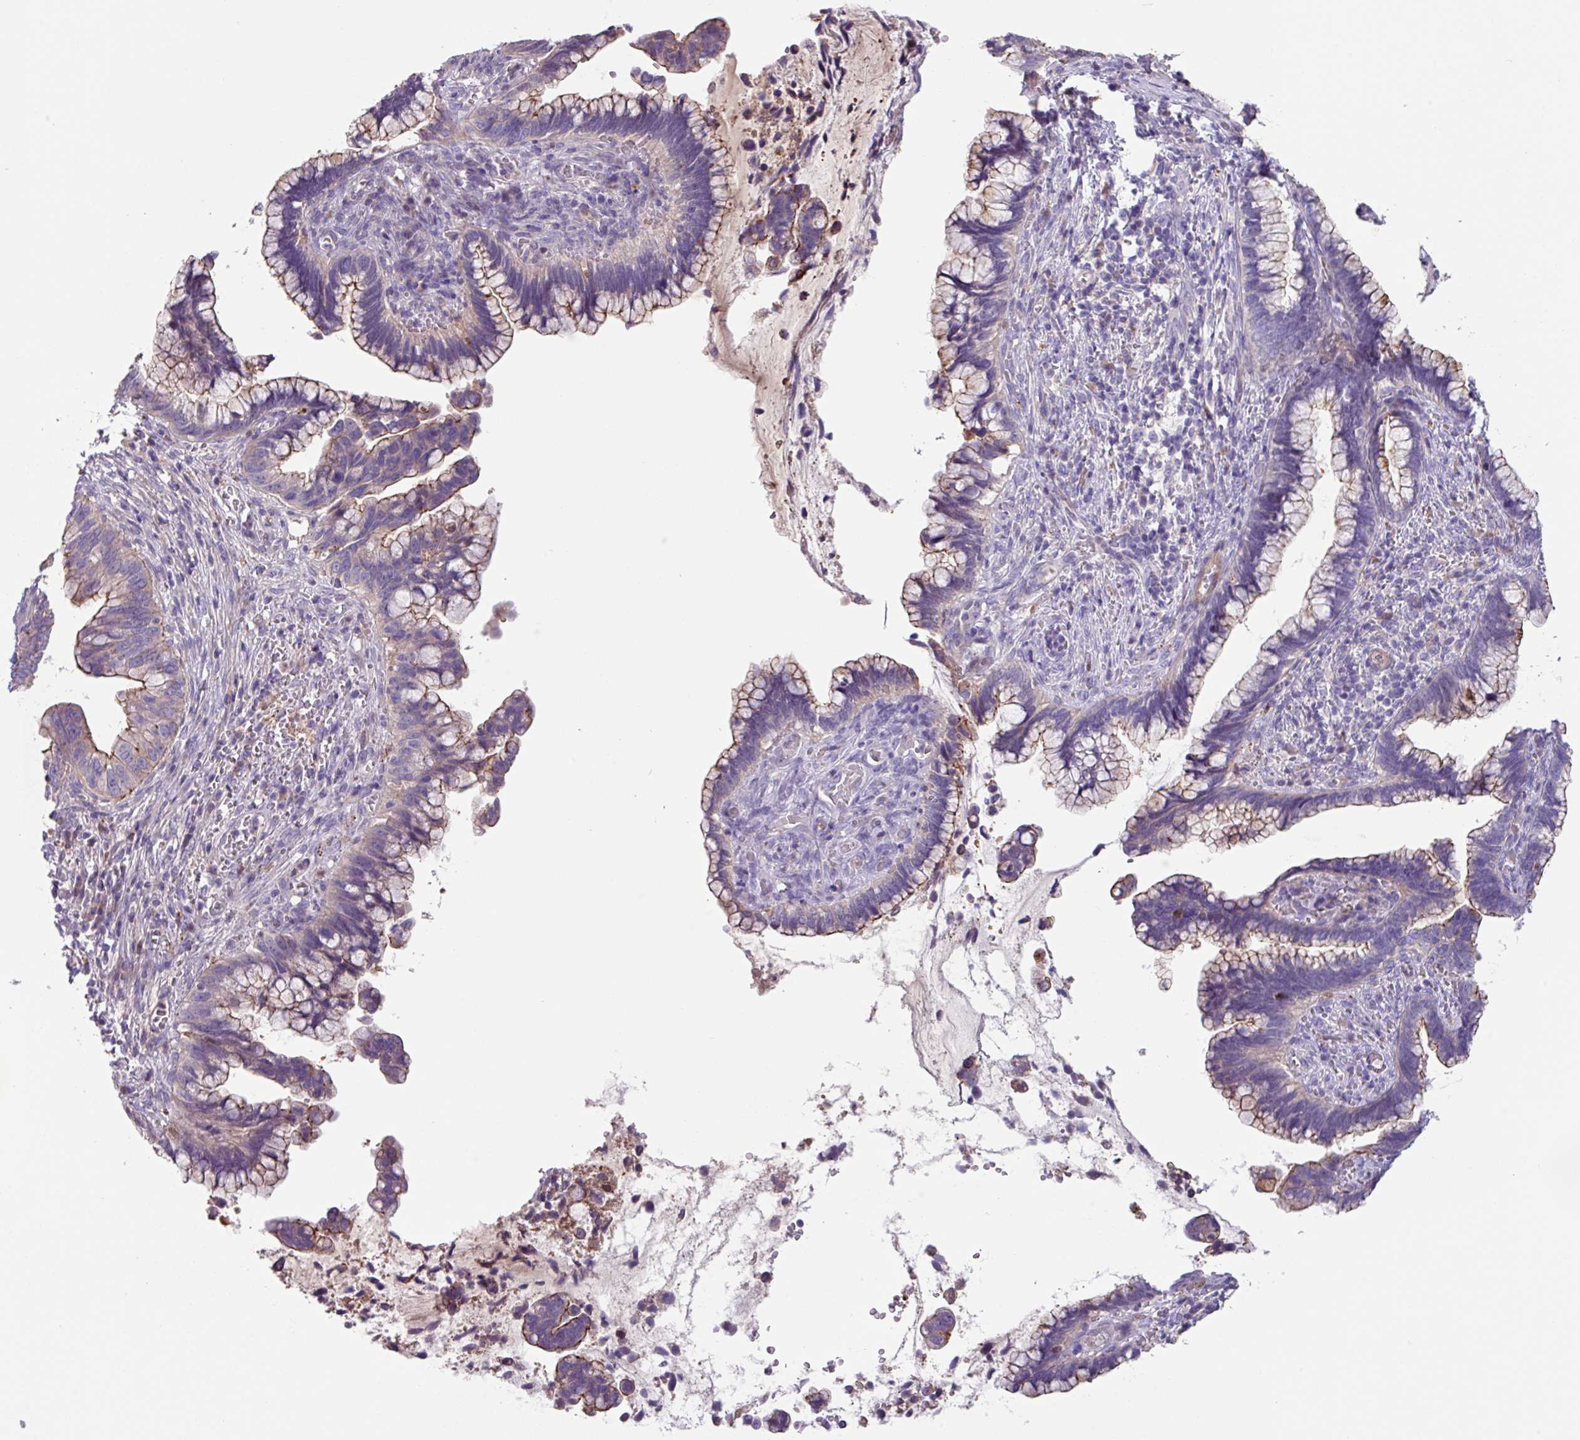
{"staining": {"intensity": "weak", "quantity": "25%-75%", "location": "cytoplasmic/membranous"}, "tissue": "cervical cancer", "cell_type": "Tumor cells", "image_type": "cancer", "snomed": [{"axis": "morphology", "description": "Adenocarcinoma, NOS"}, {"axis": "topography", "description": "Cervix"}], "caption": "Brown immunohistochemical staining in cervical cancer displays weak cytoplasmic/membranous staining in approximately 25%-75% of tumor cells. The staining was performed using DAB, with brown indicating positive protein expression. Nuclei are stained blue with hematoxylin.", "gene": "IQCJ", "patient": {"sex": "female", "age": 44}}